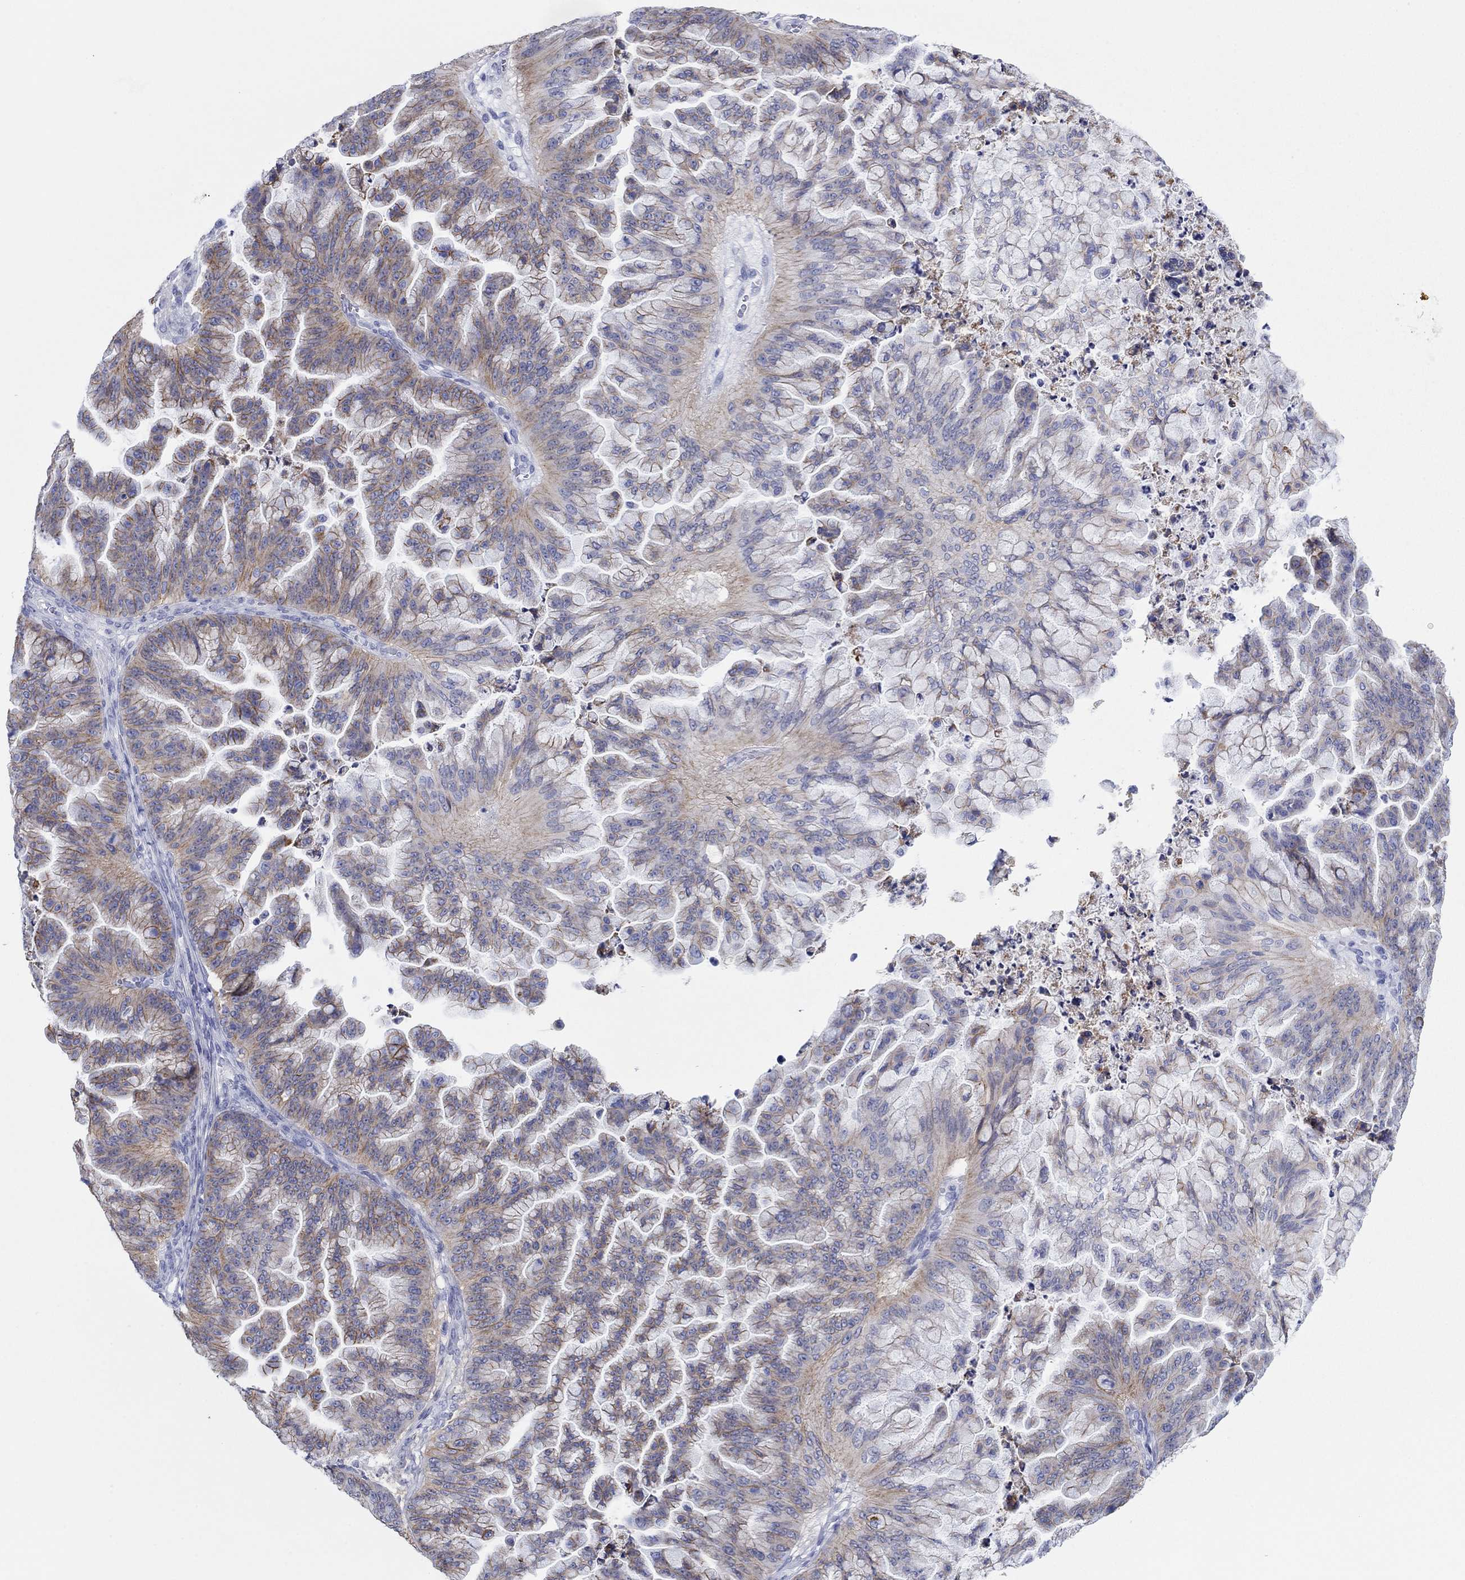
{"staining": {"intensity": "moderate", "quantity": "25%-75%", "location": "cytoplasmic/membranous"}, "tissue": "ovarian cancer", "cell_type": "Tumor cells", "image_type": "cancer", "snomed": [{"axis": "morphology", "description": "Cystadenocarcinoma, mucinous, NOS"}, {"axis": "topography", "description": "Ovary"}], "caption": "This histopathology image exhibits immunohistochemistry (IHC) staining of human mucinous cystadenocarcinoma (ovarian), with medium moderate cytoplasmic/membranous staining in approximately 25%-75% of tumor cells.", "gene": "ATP1B1", "patient": {"sex": "female", "age": 67}}